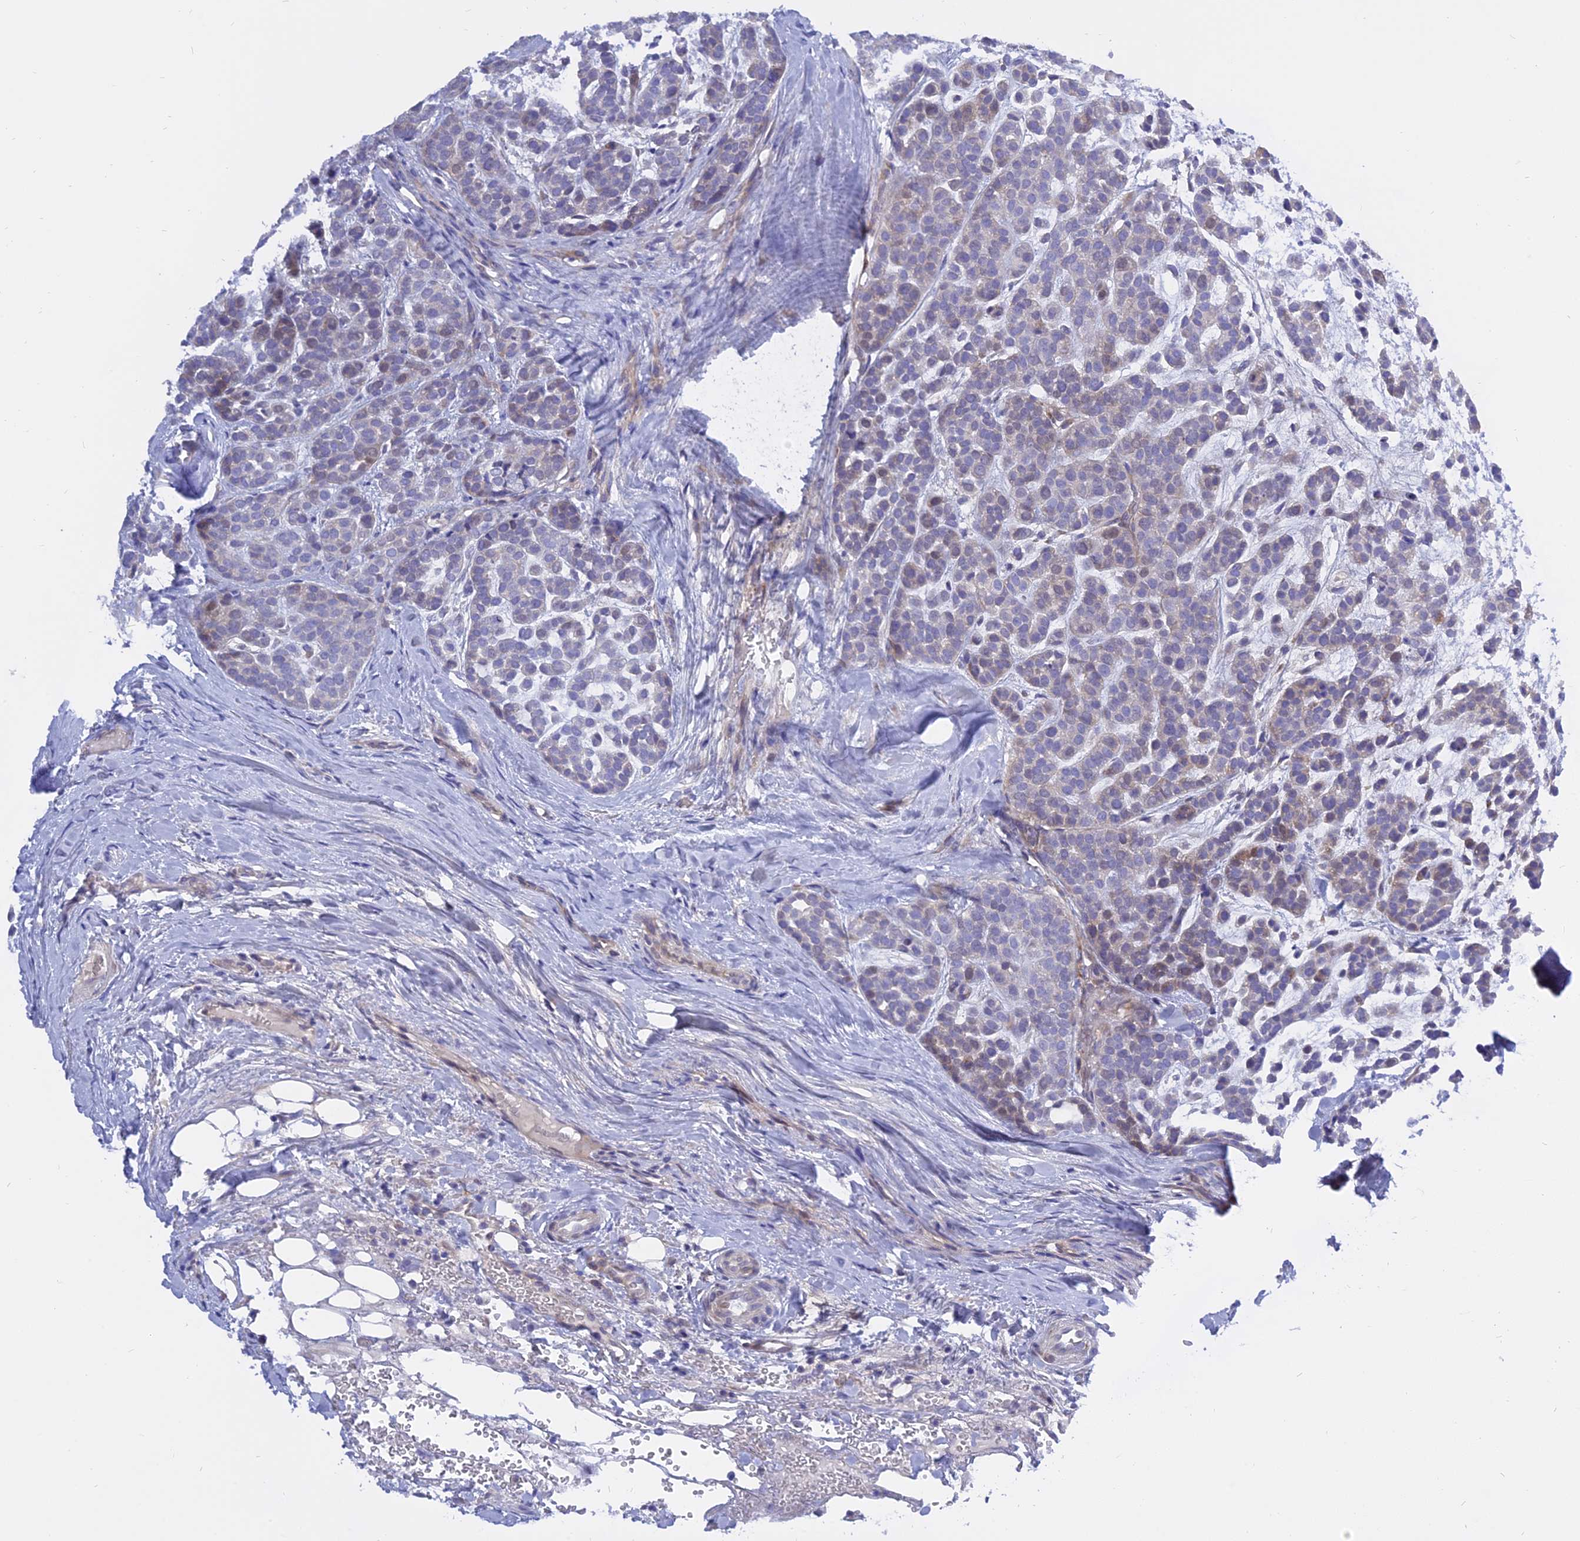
{"staining": {"intensity": "moderate", "quantity": "<25%", "location": "cytoplasmic/membranous"}, "tissue": "head and neck cancer", "cell_type": "Tumor cells", "image_type": "cancer", "snomed": [{"axis": "morphology", "description": "Adenocarcinoma, NOS"}, {"axis": "morphology", "description": "Adenoma, NOS"}, {"axis": "topography", "description": "Head-Neck"}], "caption": "IHC staining of head and neck adenoma, which exhibits low levels of moderate cytoplasmic/membranous positivity in approximately <25% of tumor cells indicating moderate cytoplasmic/membranous protein positivity. The staining was performed using DAB (3,3'-diaminobenzidine) (brown) for protein detection and nuclei were counterstained in hematoxylin (blue).", "gene": "MBD3L1", "patient": {"sex": "female", "age": 55}}